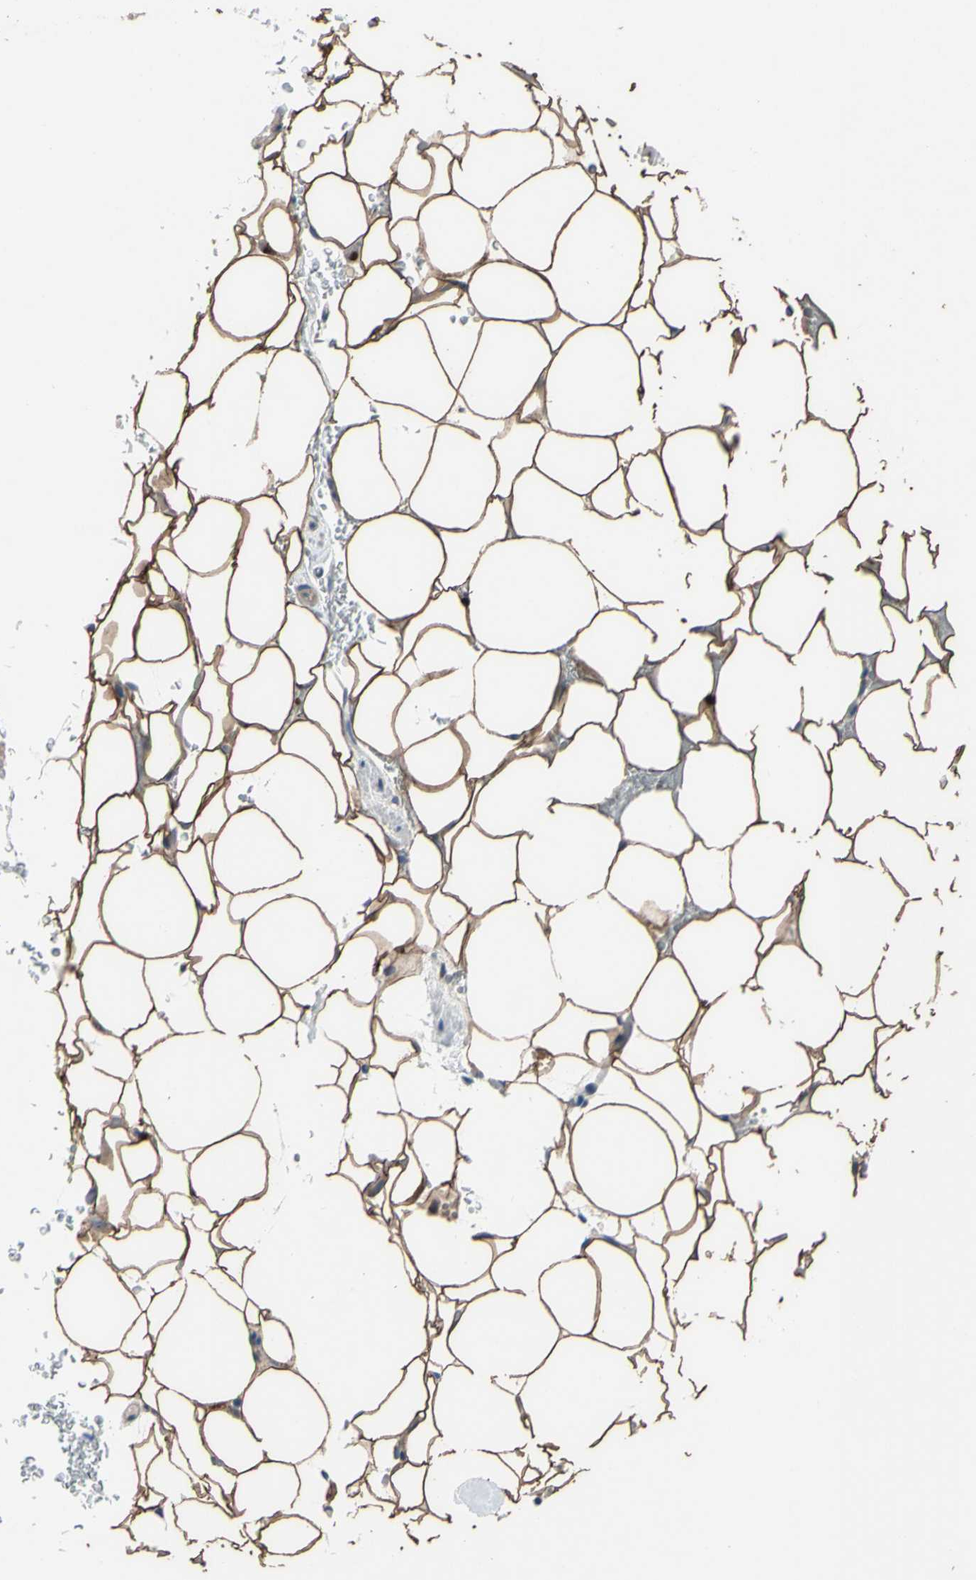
{"staining": {"intensity": "strong", "quantity": ">75%", "location": "cytoplasmic/membranous"}, "tissue": "adipose tissue", "cell_type": "Adipocytes", "image_type": "normal", "snomed": [{"axis": "morphology", "description": "Normal tissue, NOS"}, {"axis": "topography", "description": "Peripheral nerve tissue"}], "caption": "Protein positivity by IHC shows strong cytoplasmic/membranous positivity in approximately >75% of adipocytes in benign adipose tissue.", "gene": "GRAMD2B", "patient": {"sex": "male", "age": 70}}